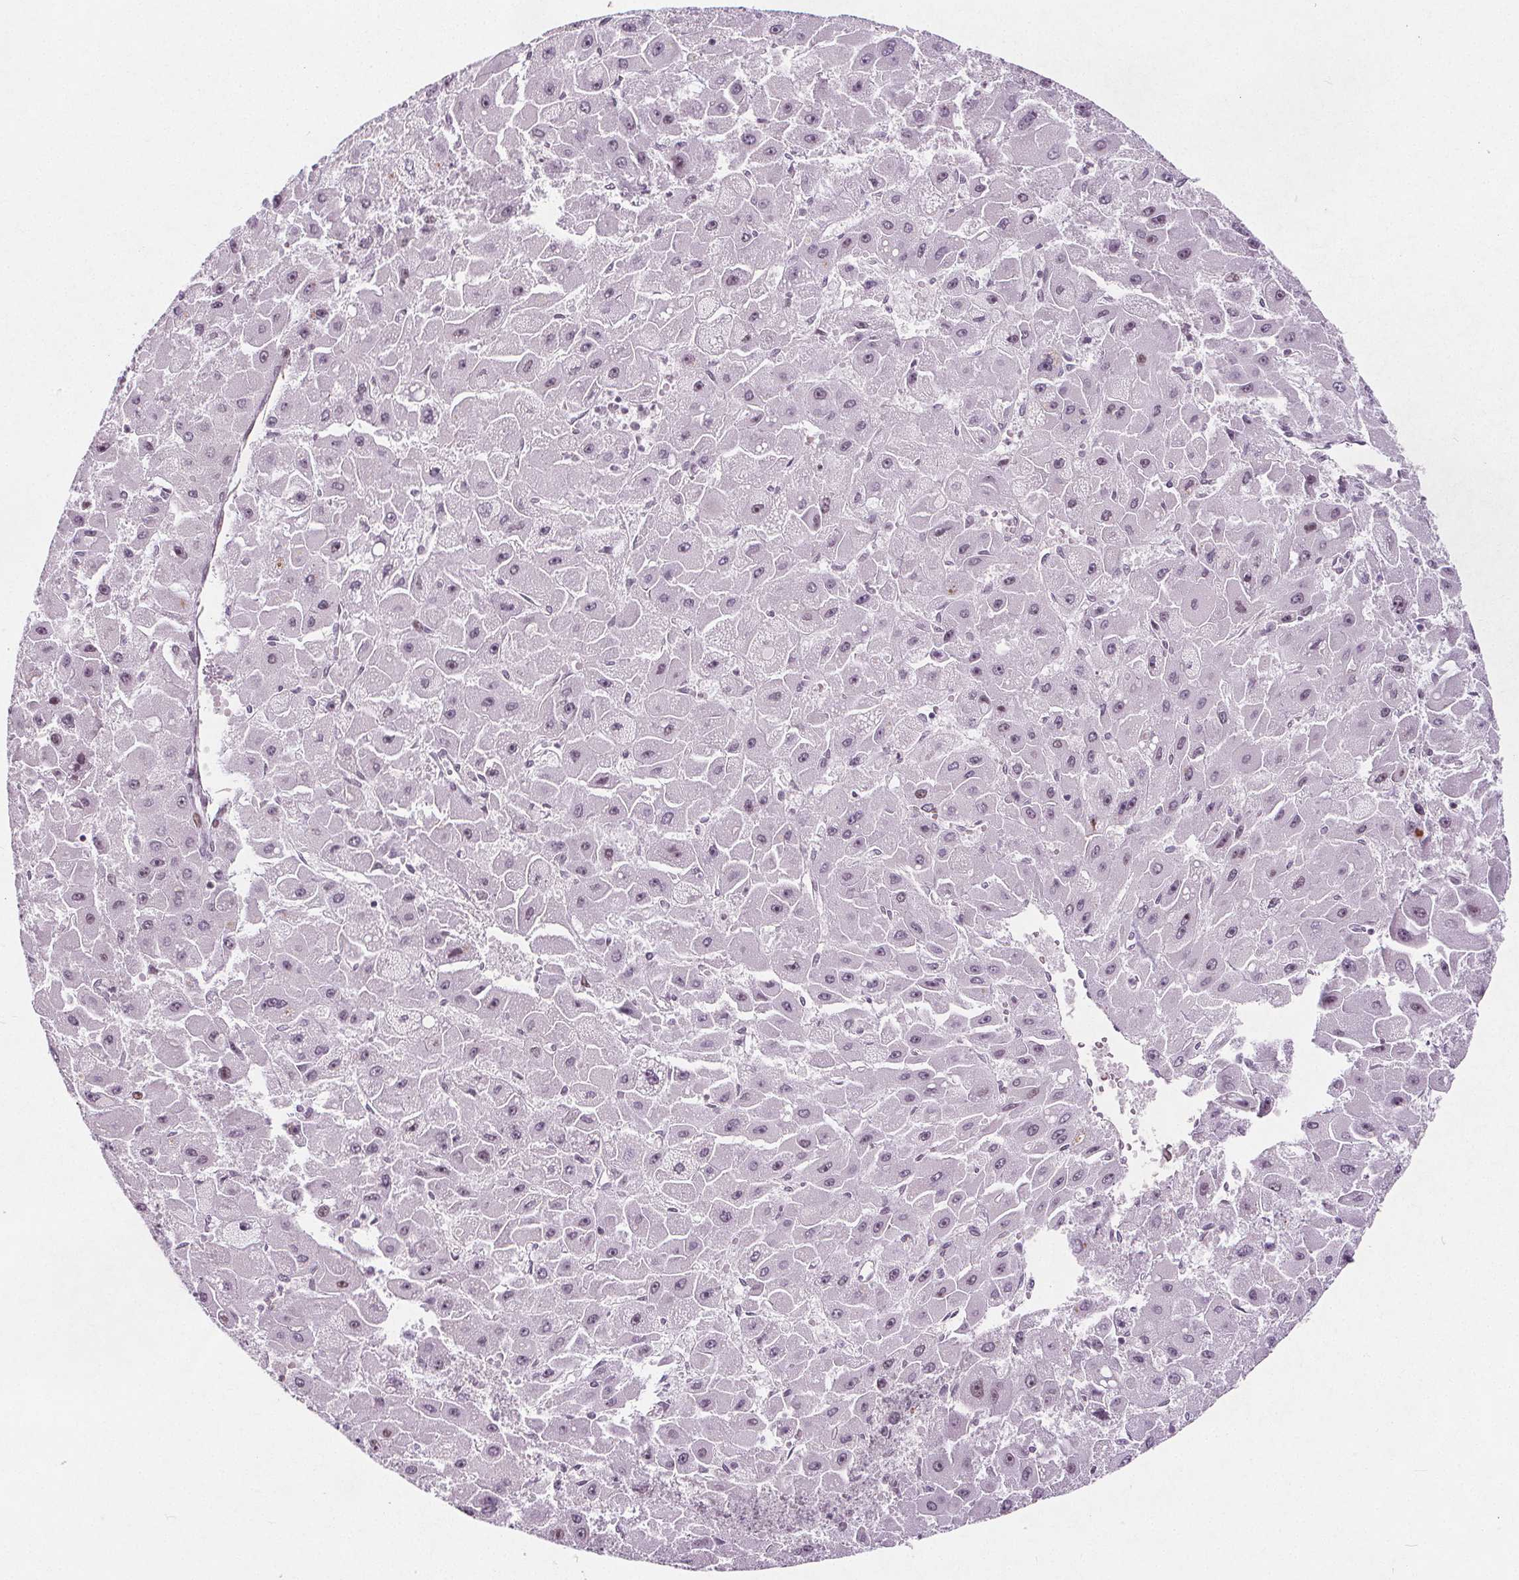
{"staining": {"intensity": "weak", "quantity": "<25%", "location": "nuclear"}, "tissue": "liver cancer", "cell_type": "Tumor cells", "image_type": "cancer", "snomed": [{"axis": "morphology", "description": "Carcinoma, Hepatocellular, NOS"}, {"axis": "topography", "description": "Liver"}], "caption": "IHC of hepatocellular carcinoma (liver) reveals no positivity in tumor cells.", "gene": "TAF6L", "patient": {"sex": "female", "age": 25}}